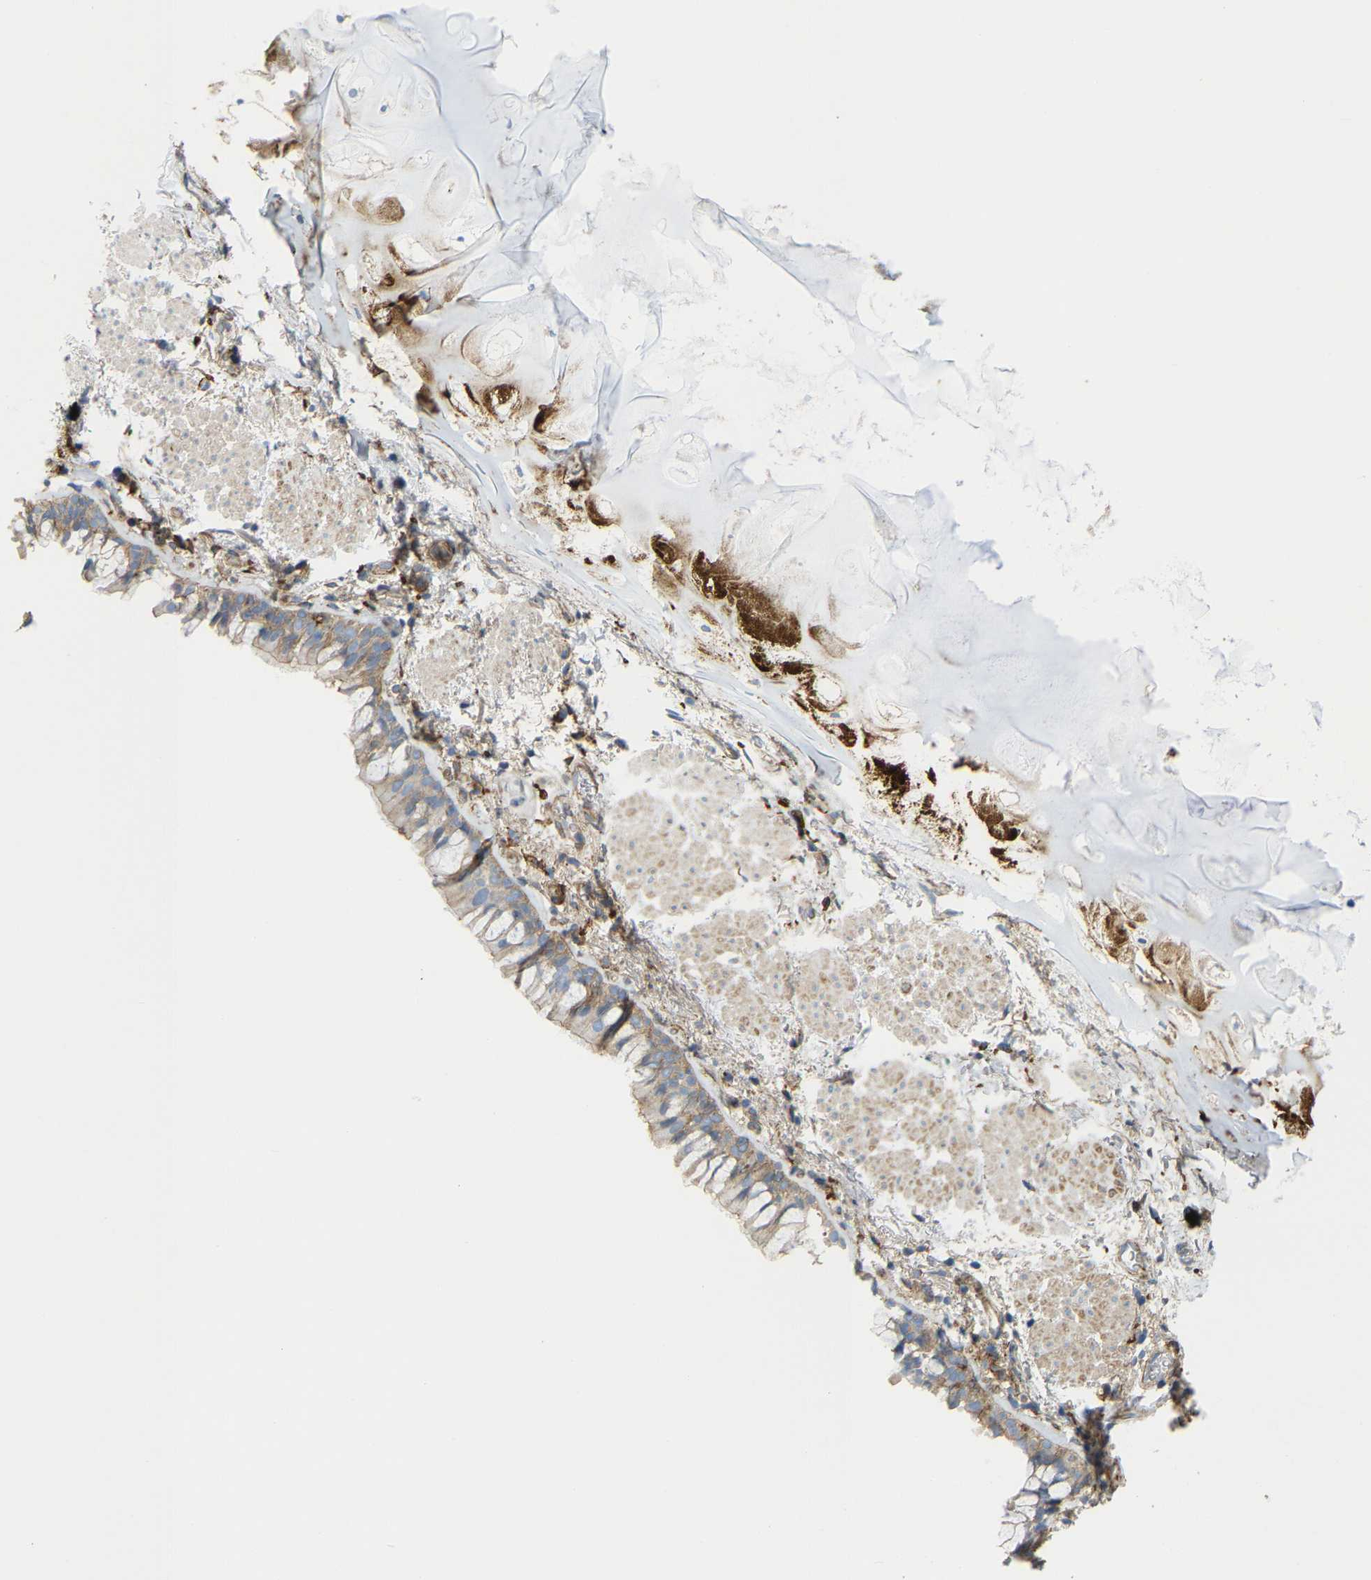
{"staining": {"intensity": "moderate", "quantity": "<25%", "location": "cytoplasmic/membranous"}, "tissue": "bronchus", "cell_type": "Respiratory epithelial cells", "image_type": "normal", "snomed": [{"axis": "morphology", "description": "Normal tissue, NOS"}, {"axis": "topography", "description": "Cartilage tissue"}, {"axis": "topography", "description": "Bronchus"}], "caption": "Immunohistochemical staining of unremarkable bronchus demonstrates low levels of moderate cytoplasmic/membranous positivity in approximately <25% of respiratory epithelial cells.", "gene": "PICALM", "patient": {"sex": "female", "age": 53}}